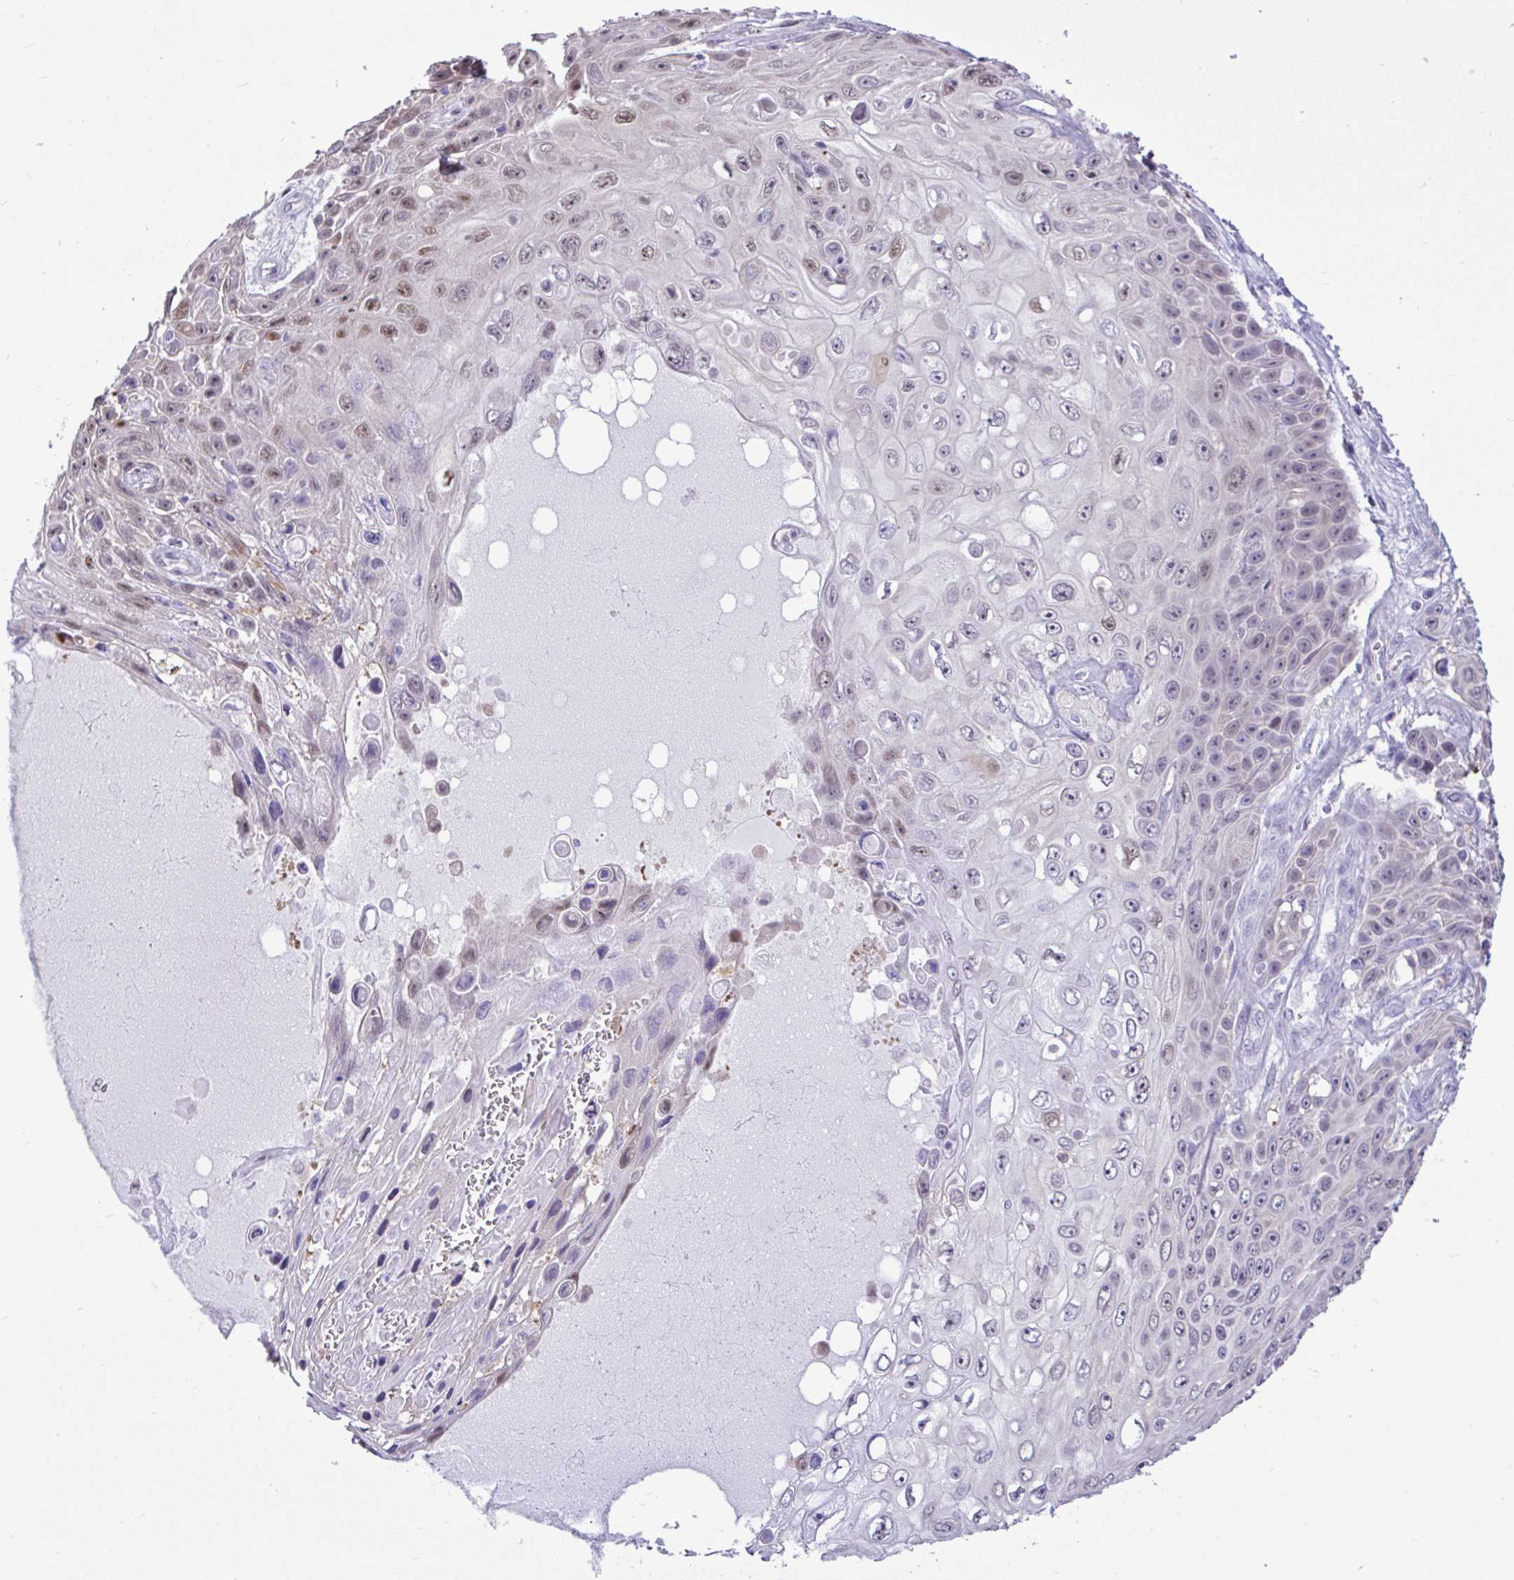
{"staining": {"intensity": "weak", "quantity": "<25%", "location": "nuclear"}, "tissue": "skin cancer", "cell_type": "Tumor cells", "image_type": "cancer", "snomed": [{"axis": "morphology", "description": "Squamous cell carcinoma, NOS"}, {"axis": "topography", "description": "Skin"}], "caption": "This is an IHC micrograph of squamous cell carcinoma (skin). There is no staining in tumor cells.", "gene": "ZNF485", "patient": {"sex": "male", "age": 82}}